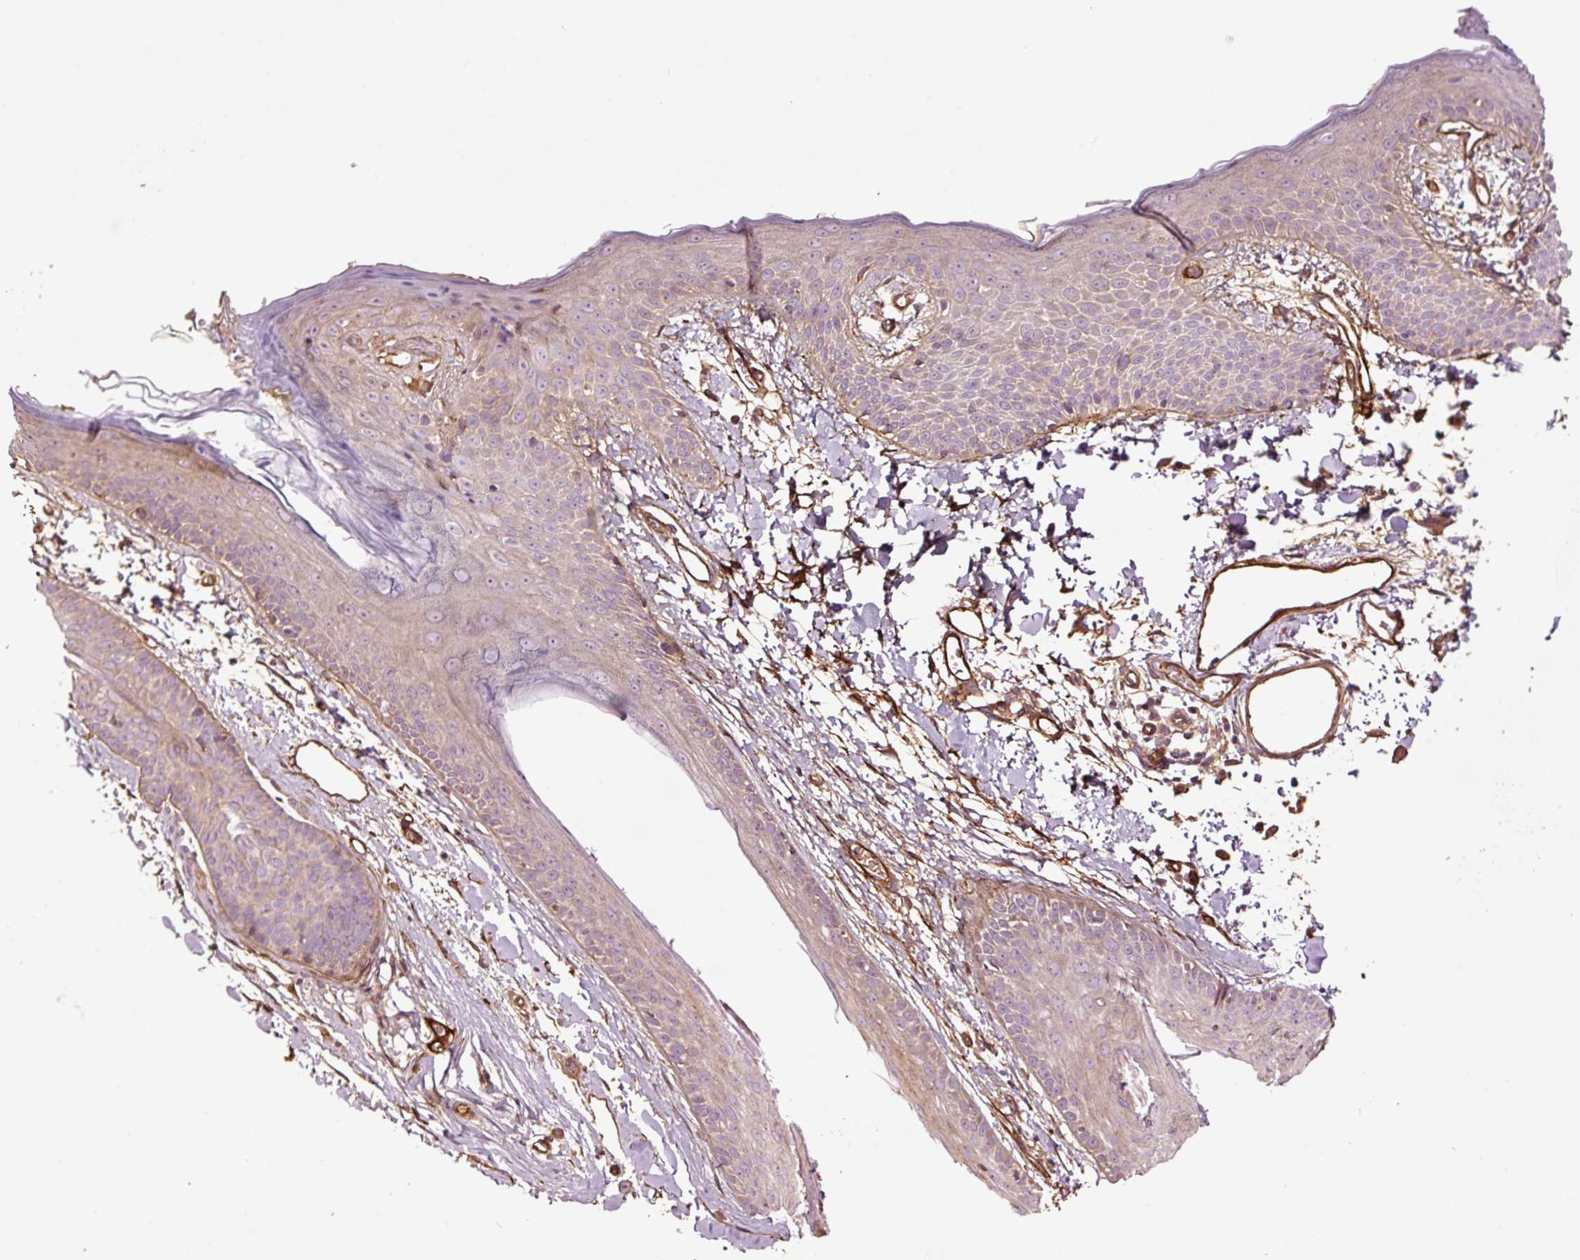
{"staining": {"intensity": "moderate", "quantity": ">75%", "location": "cytoplasmic/membranous"}, "tissue": "skin", "cell_type": "Fibroblasts", "image_type": "normal", "snomed": [{"axis": "morphology", "description": "Normal tissue, NOS"}, {"axis": "topography", "description": "Skin"}], "caption": "Immunohistochemistry (DAB (3,3'-diaminobenzidine)) staining of benign human skin exhibits moderate cytoplasmic/membranous protein positivity in about >75% of fibroblasts.", "gene": "NID2", "patient": {"sex": "male", "age": 79}}